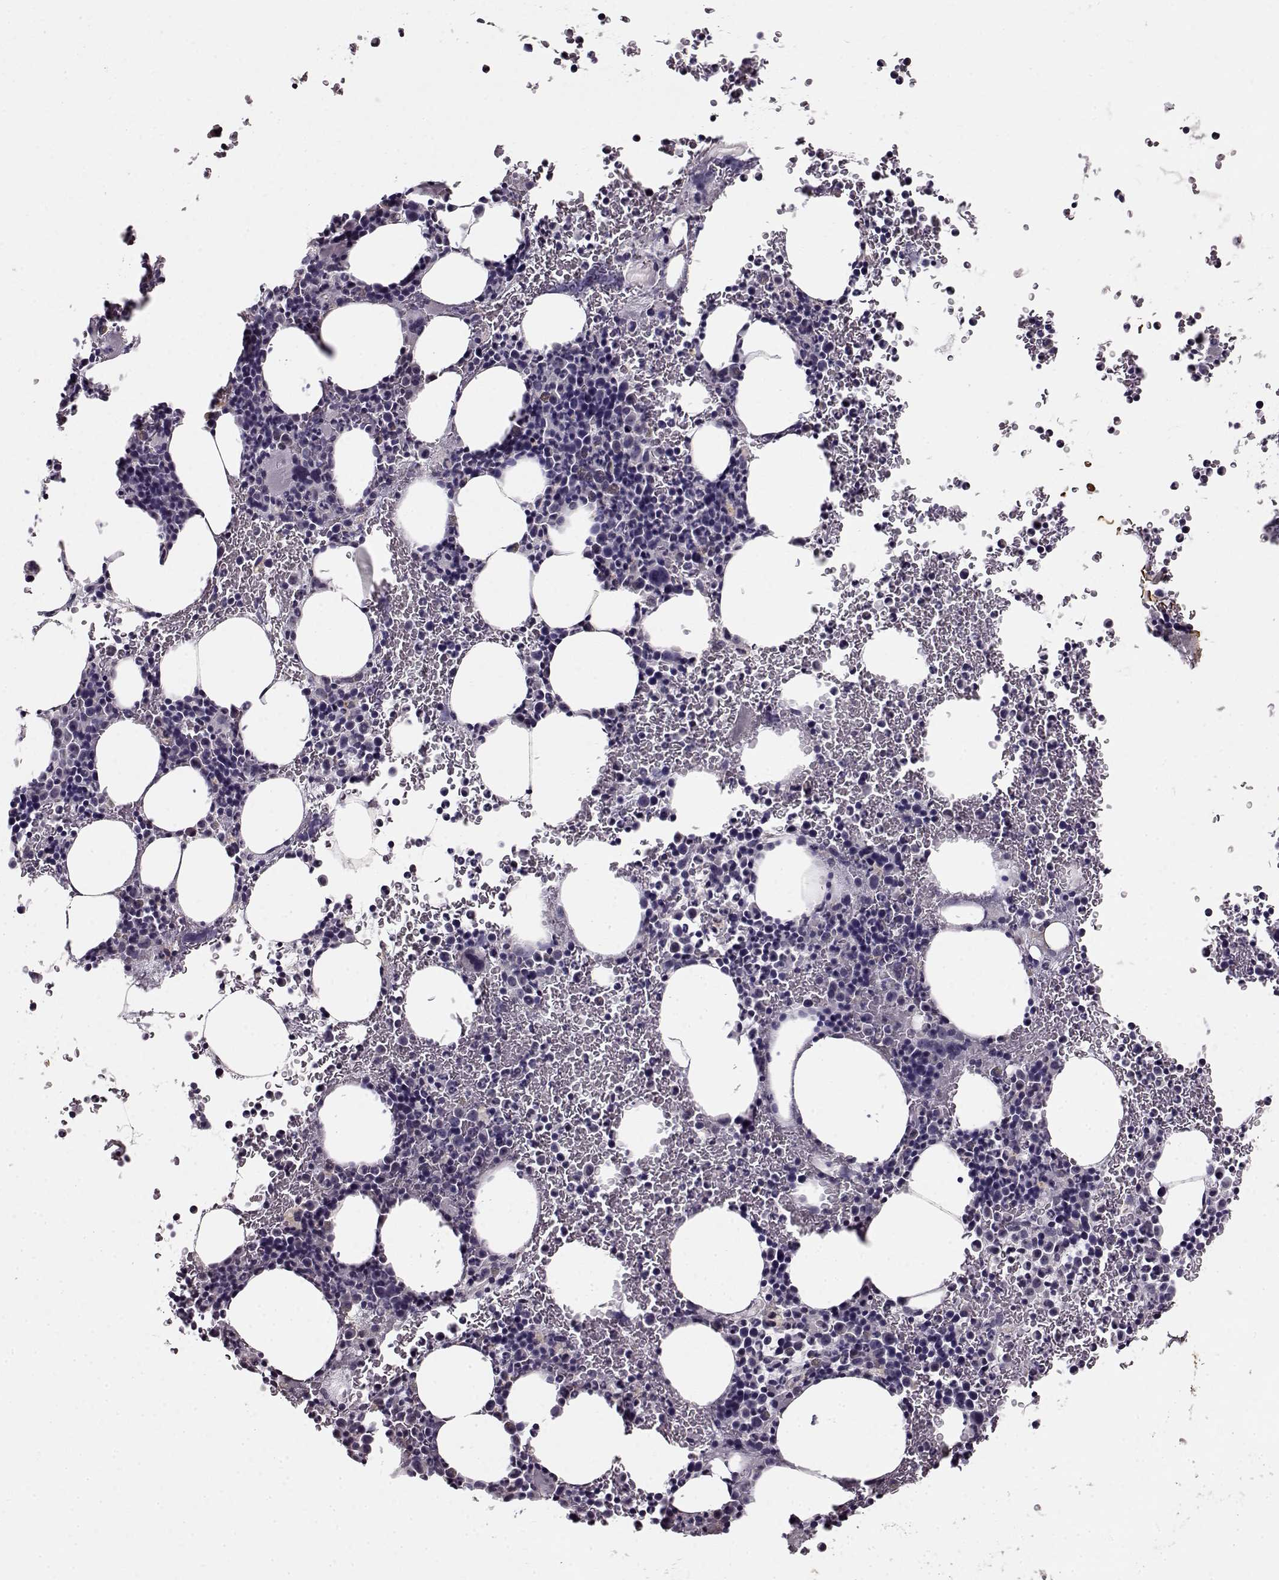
{"staining": {"intensity": "negative", "quantity": "none", "location": "none"}, "tissue": "bone marrow", "cell_type": "Hematopoietic cells", "image_type": "normal", "snomed": [{"axis": "morphology", "description": "Normal tissue, NOS"}, {"axis": "topography", "description": "Bone marrow"}], "caption": "This is an immunohistochemistry (IHC) micrograph of normal bone marrow. There is no staining in hematopoietic cells.", "gene": "RP1L1", "patient": {"sex": "male", "age": 72}}